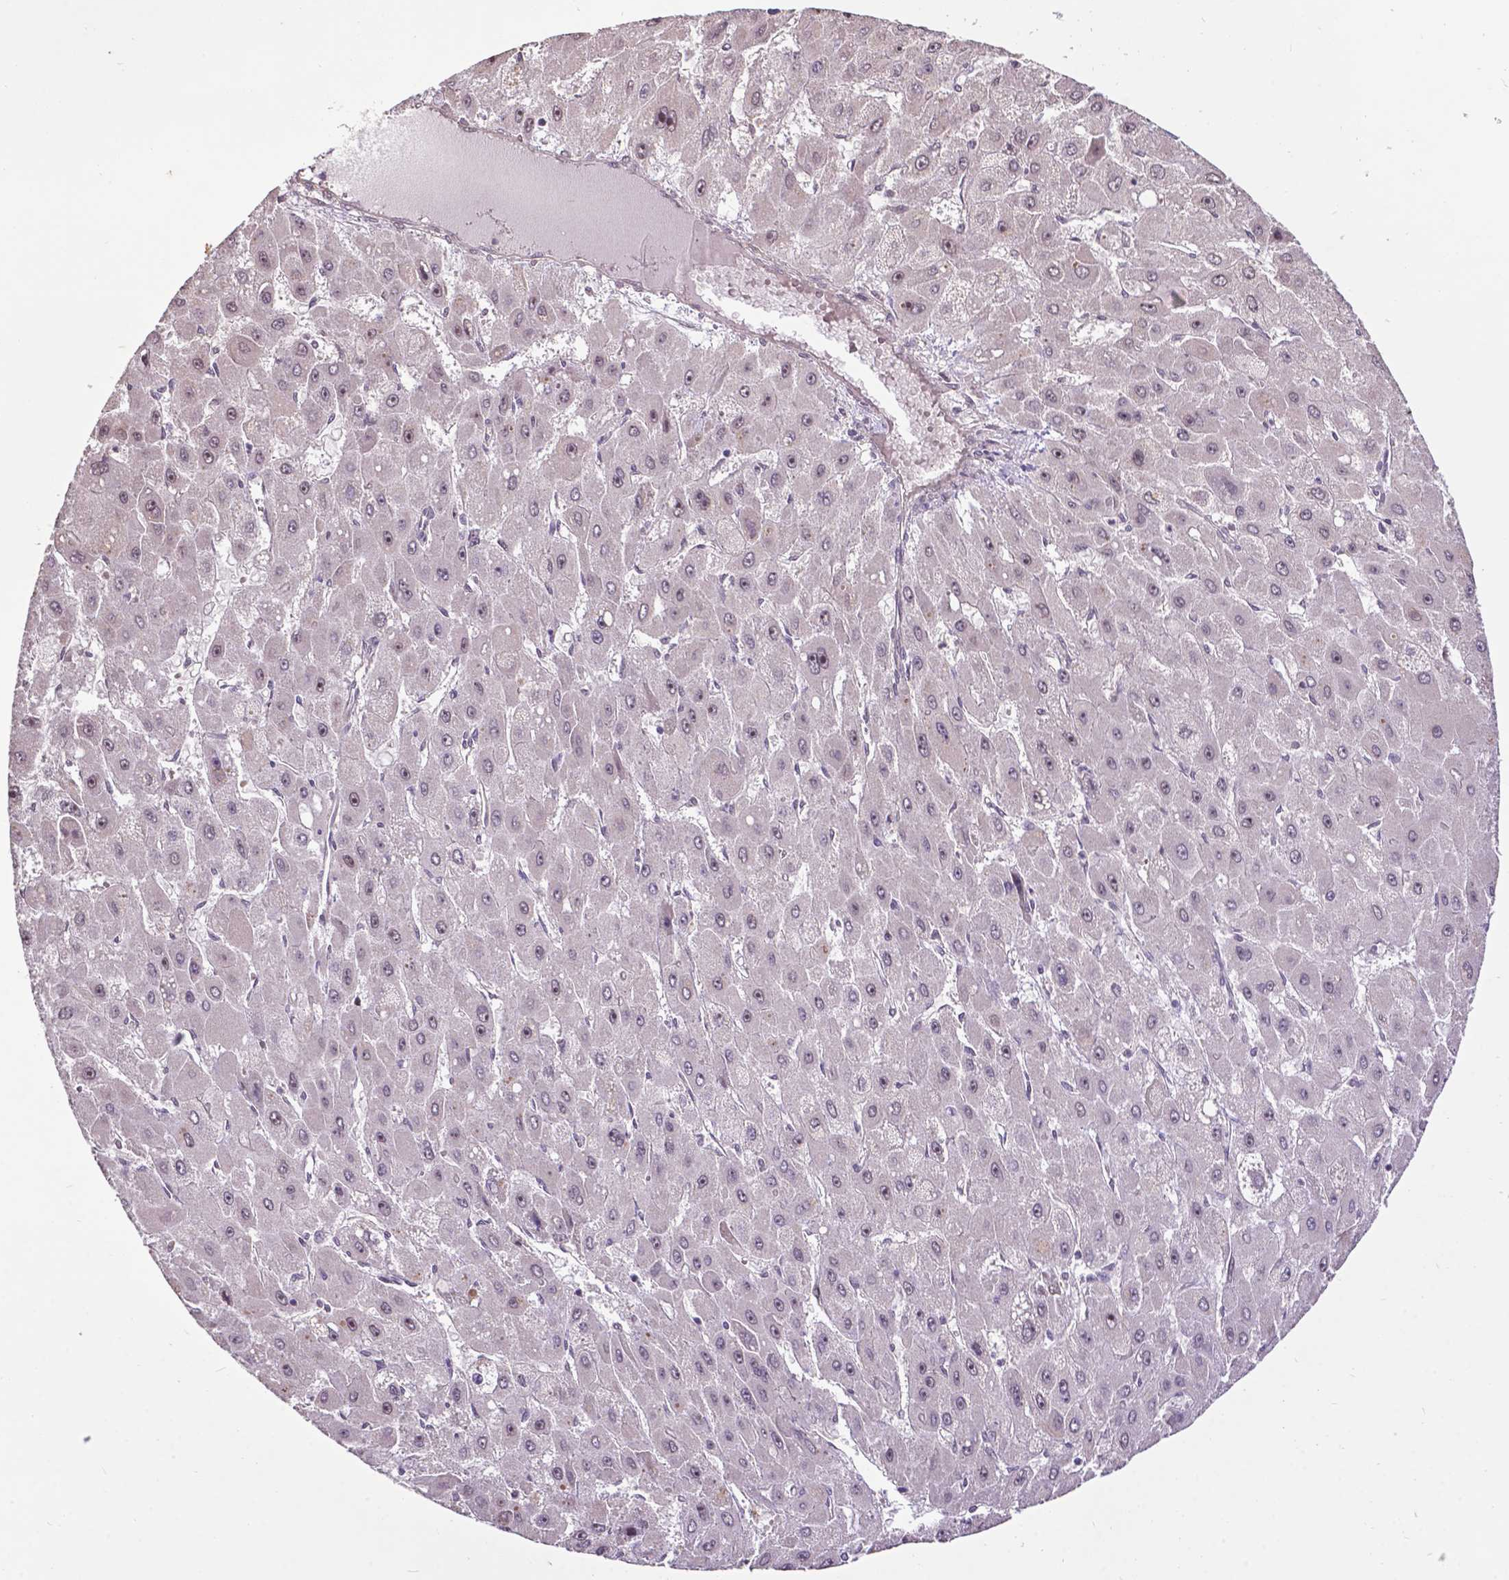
{"staining": {"intensity": "negative", "quantity": "none", "location": "none"}, "tissue": "liver cancer", "cell_type": "Tumor cells", "image_type": "cancer", "snomed": [{"axis": "morphology", "description": "Carcinoma, Hepatocellular, NOS"}, {"axis": "topography", "description": "Liver"}], "caption": "Liver cancer stained for a protein using IHC displays no staining tumor cells.", "gene": "GLRA2", "patient": {"sex": "female", "age": 25}}